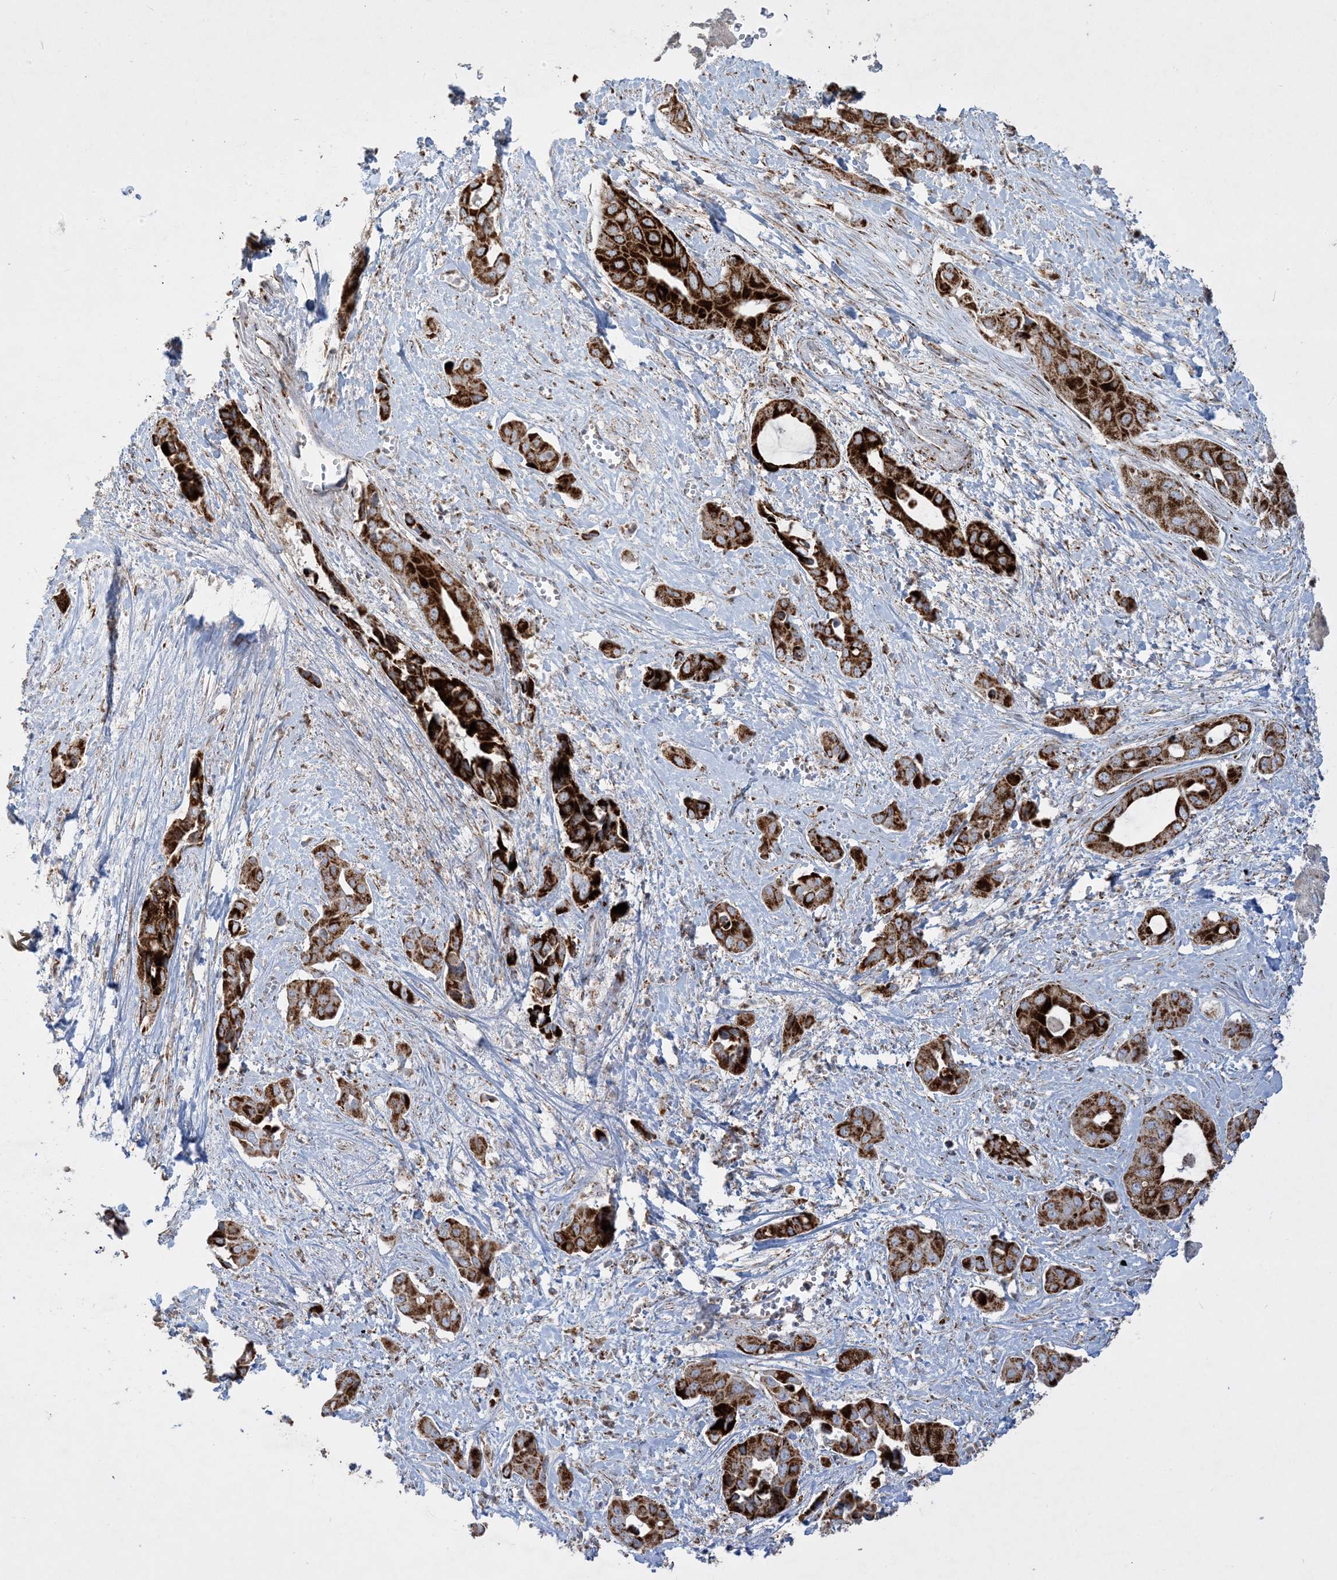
{"staining": {"intensity": "strong", "quantity": ">75%", "location": "cytoplasmic/membranous"}, "tissue": "liver cancer", "cell_type": "Tumor cells", "image_type": "cancer", "snomed": [{"axis": "morphology", "description": "Cholangiocarcinoma"}, {"axis": "topography", "description": "Liver"}], "caption": "Immunohistochemical staining of human liver cancer (cholangiocarcinoma) reveals strong cytoplasmic/membranous protein expression in approximately >75% of tumor cells.", "gene": "NDUFAF3", "patient": {"sex": "female", "age": 52}}